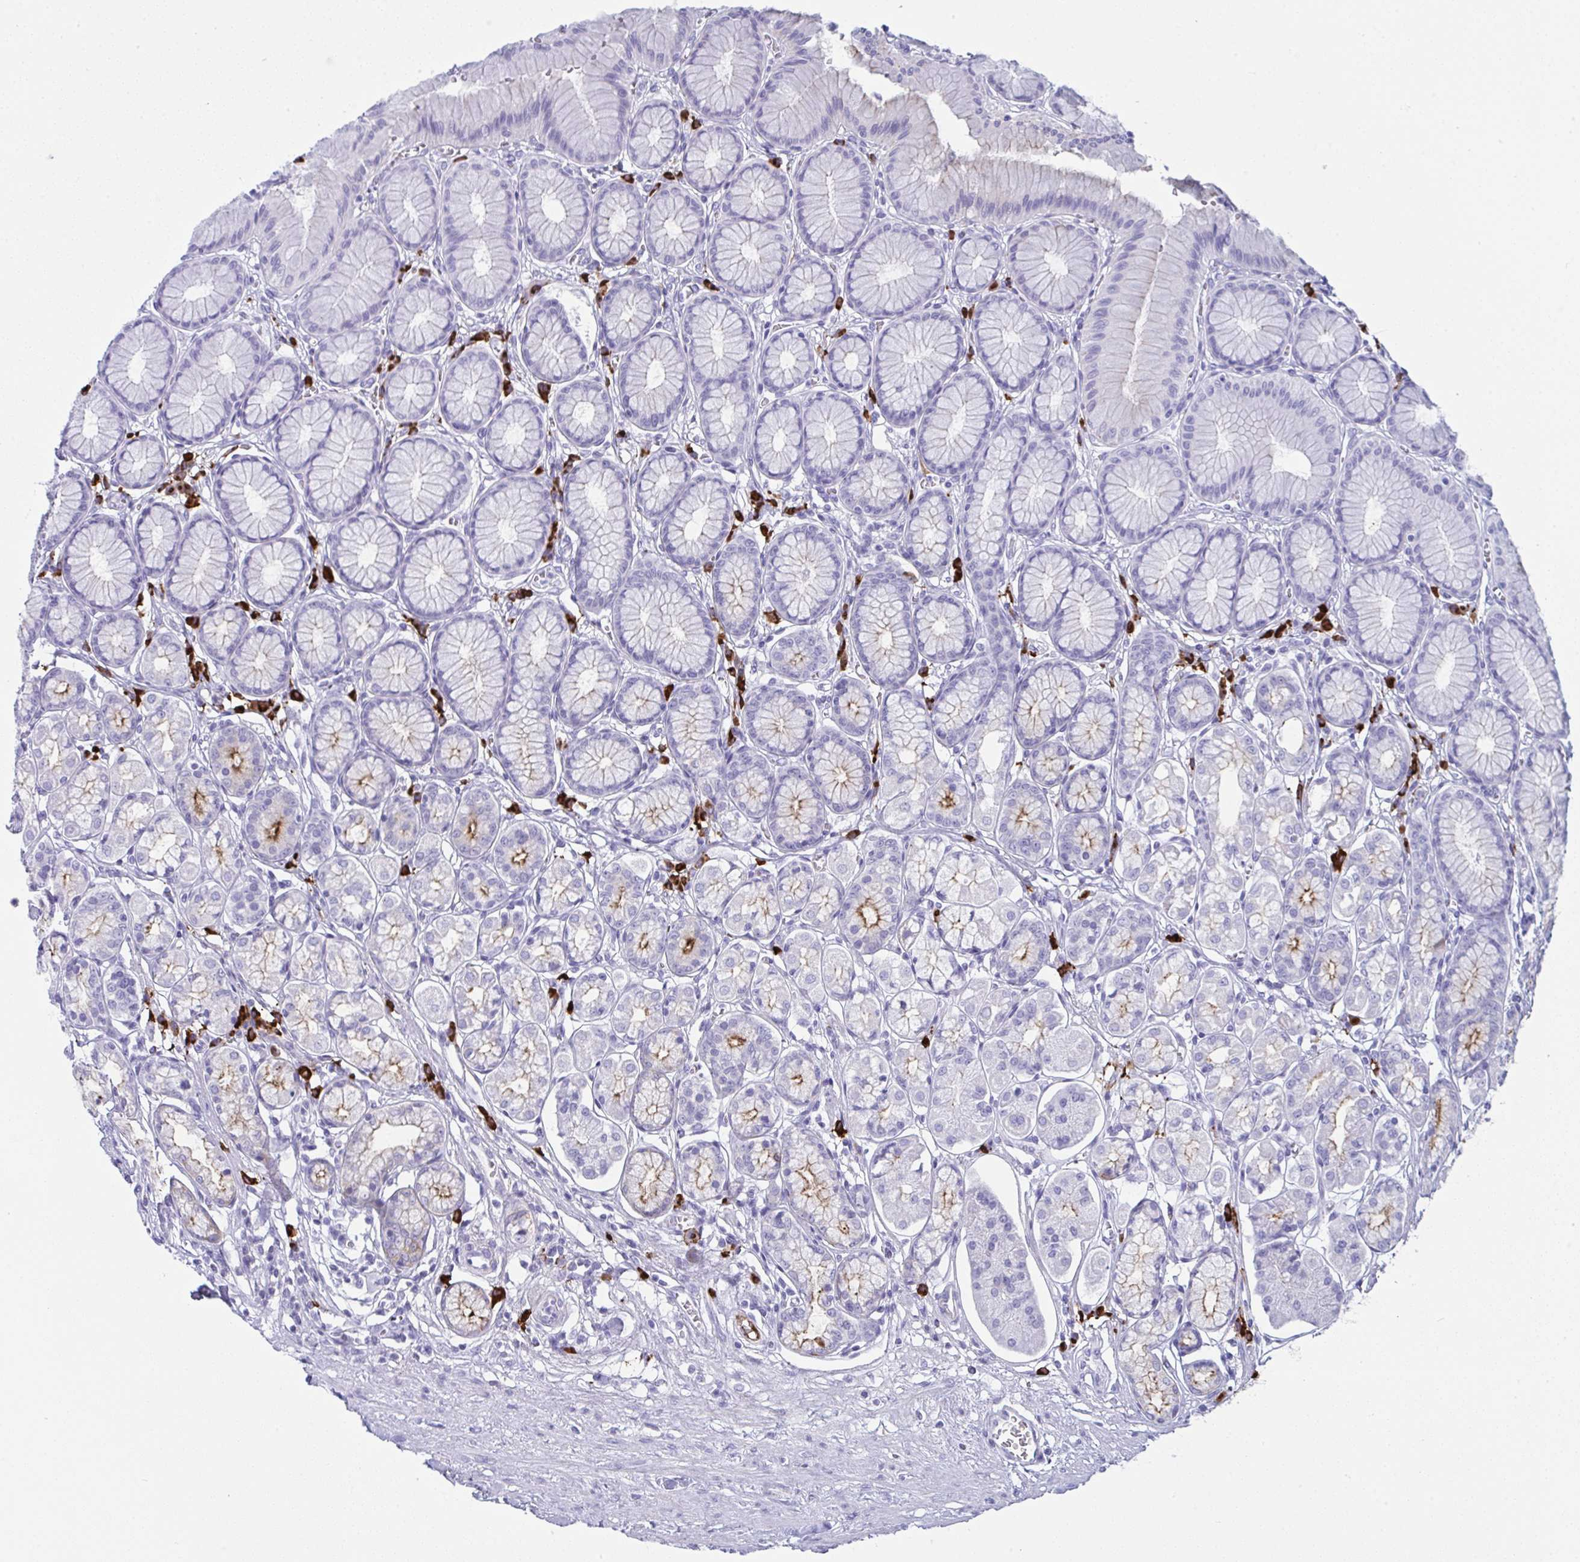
{"staining": {"intensity": "moderate", "quantity": "<25%", "location": "cytoplasmic/membranous"}, "tissue": "stomach", "cell_type": "Glandular cells", "image_type": "normal", "snomed": [{"axis": "morphology", "description": "Normal tissue, NOS"}, {"axis": "topography", "description": "Stomach"}, {"axis": "topography", "description": "Stomach, lower"}], "caption": "Immunohistochemistry (IHC) (DAB) staining of unremarkable stomach reveals moderate cytoplasmic/membranous protein staining in about <25% of glandular cells.", "gene": "JCHAIN", "patient": {"sex": "male", "age": 76}}